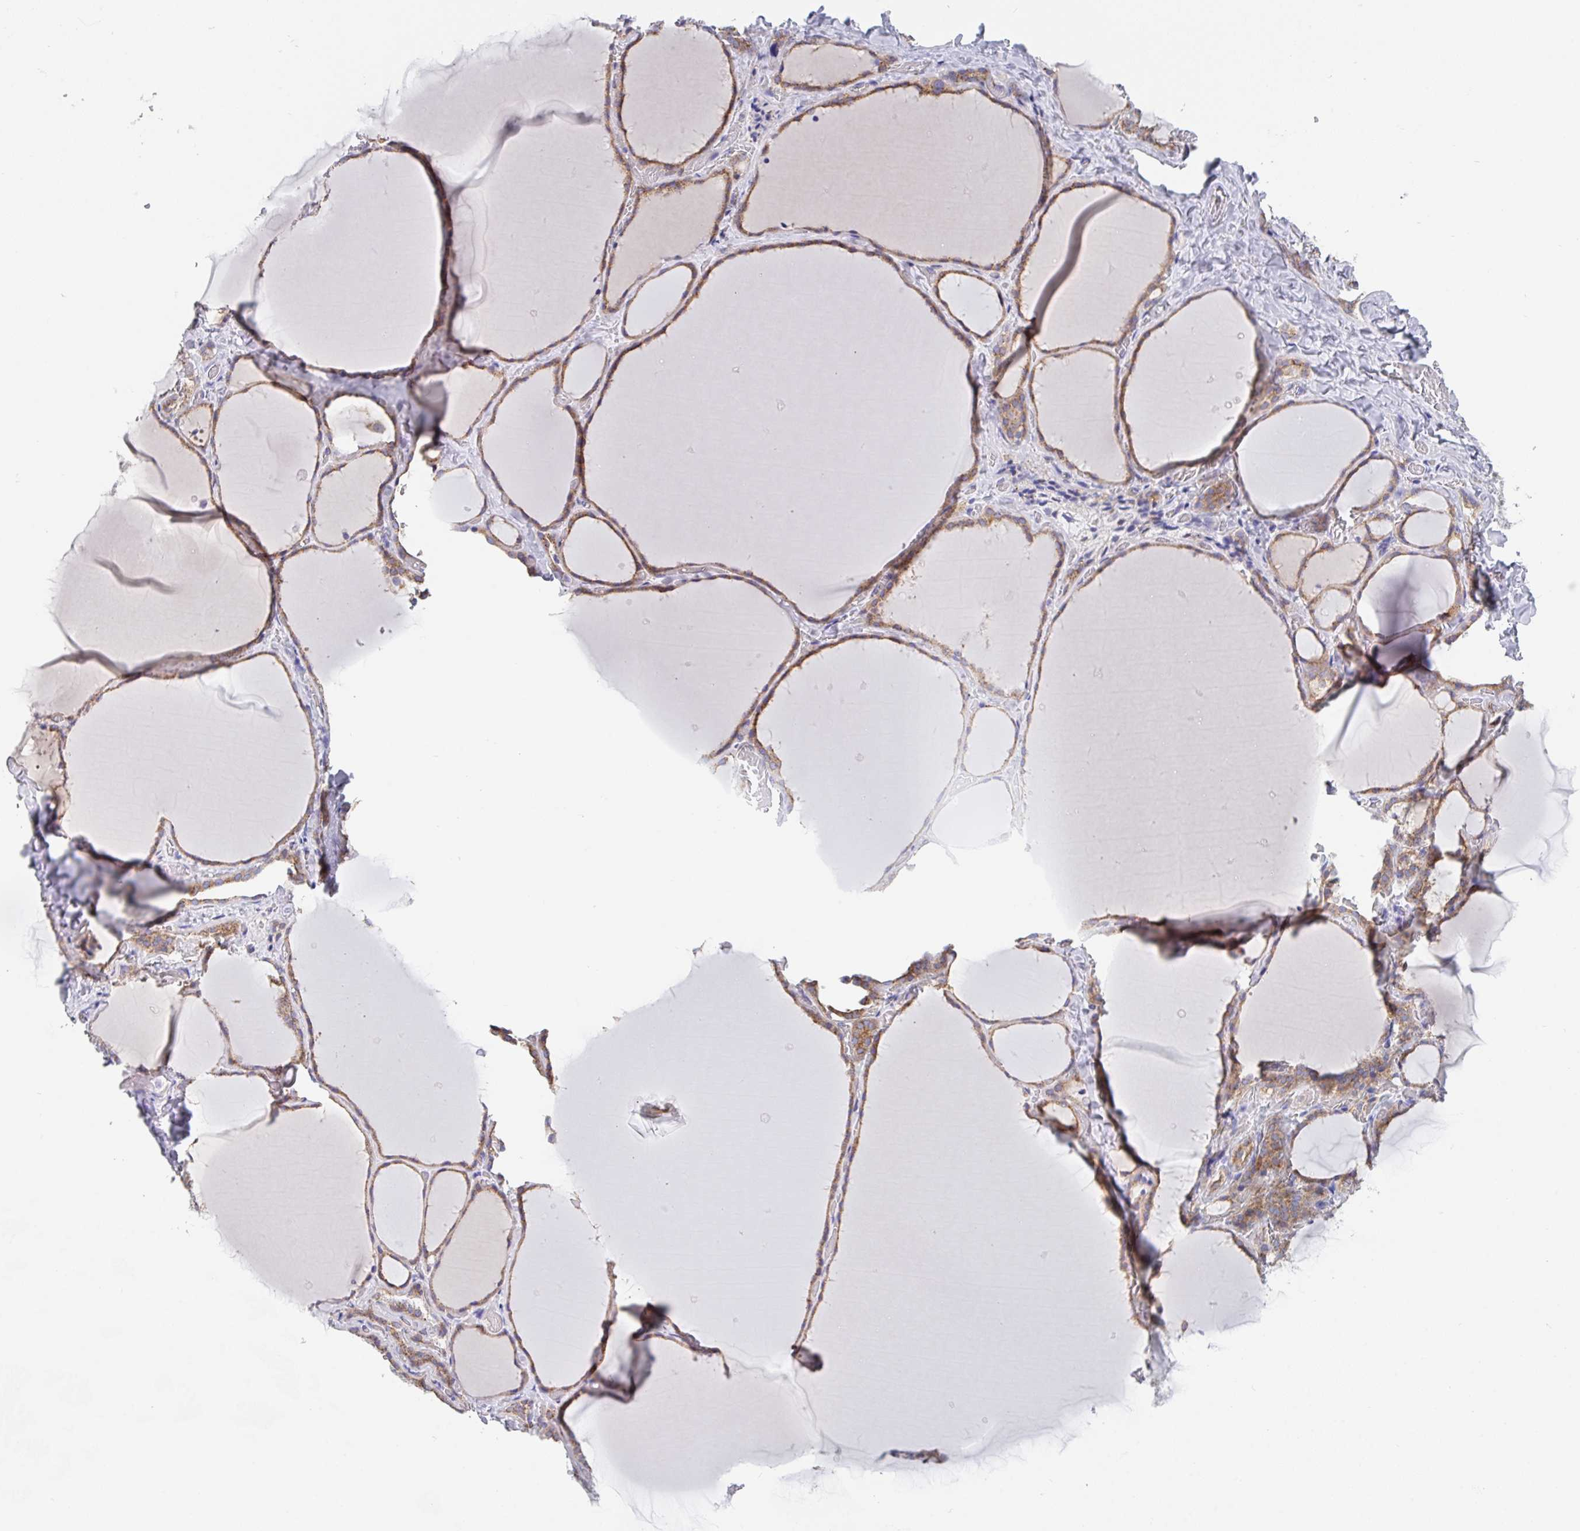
{"staining": {"intensity": "moderate", "quantity": ">75%", "location": "cytoplasmic/membranous"}, "tissue": "thyroid gland", "cell_type": "Glandular cells", "image_type": "normal", "snomed": [{"axis": "morphology", "description": "Normal tissue, NOS"}, {"axis": "topography", "description": "Thyroid gland"}], "caption": "Immunohistochemistry histopathology image of unremarkable human thyroid gland stained for a protein (brown), which reveals medium levels of moderate cytoplasmic/membranous positivity in approximately >75% of glandular cells.", "gene": "PROSER3", "patient": {"sex": "female", "age": 36}}